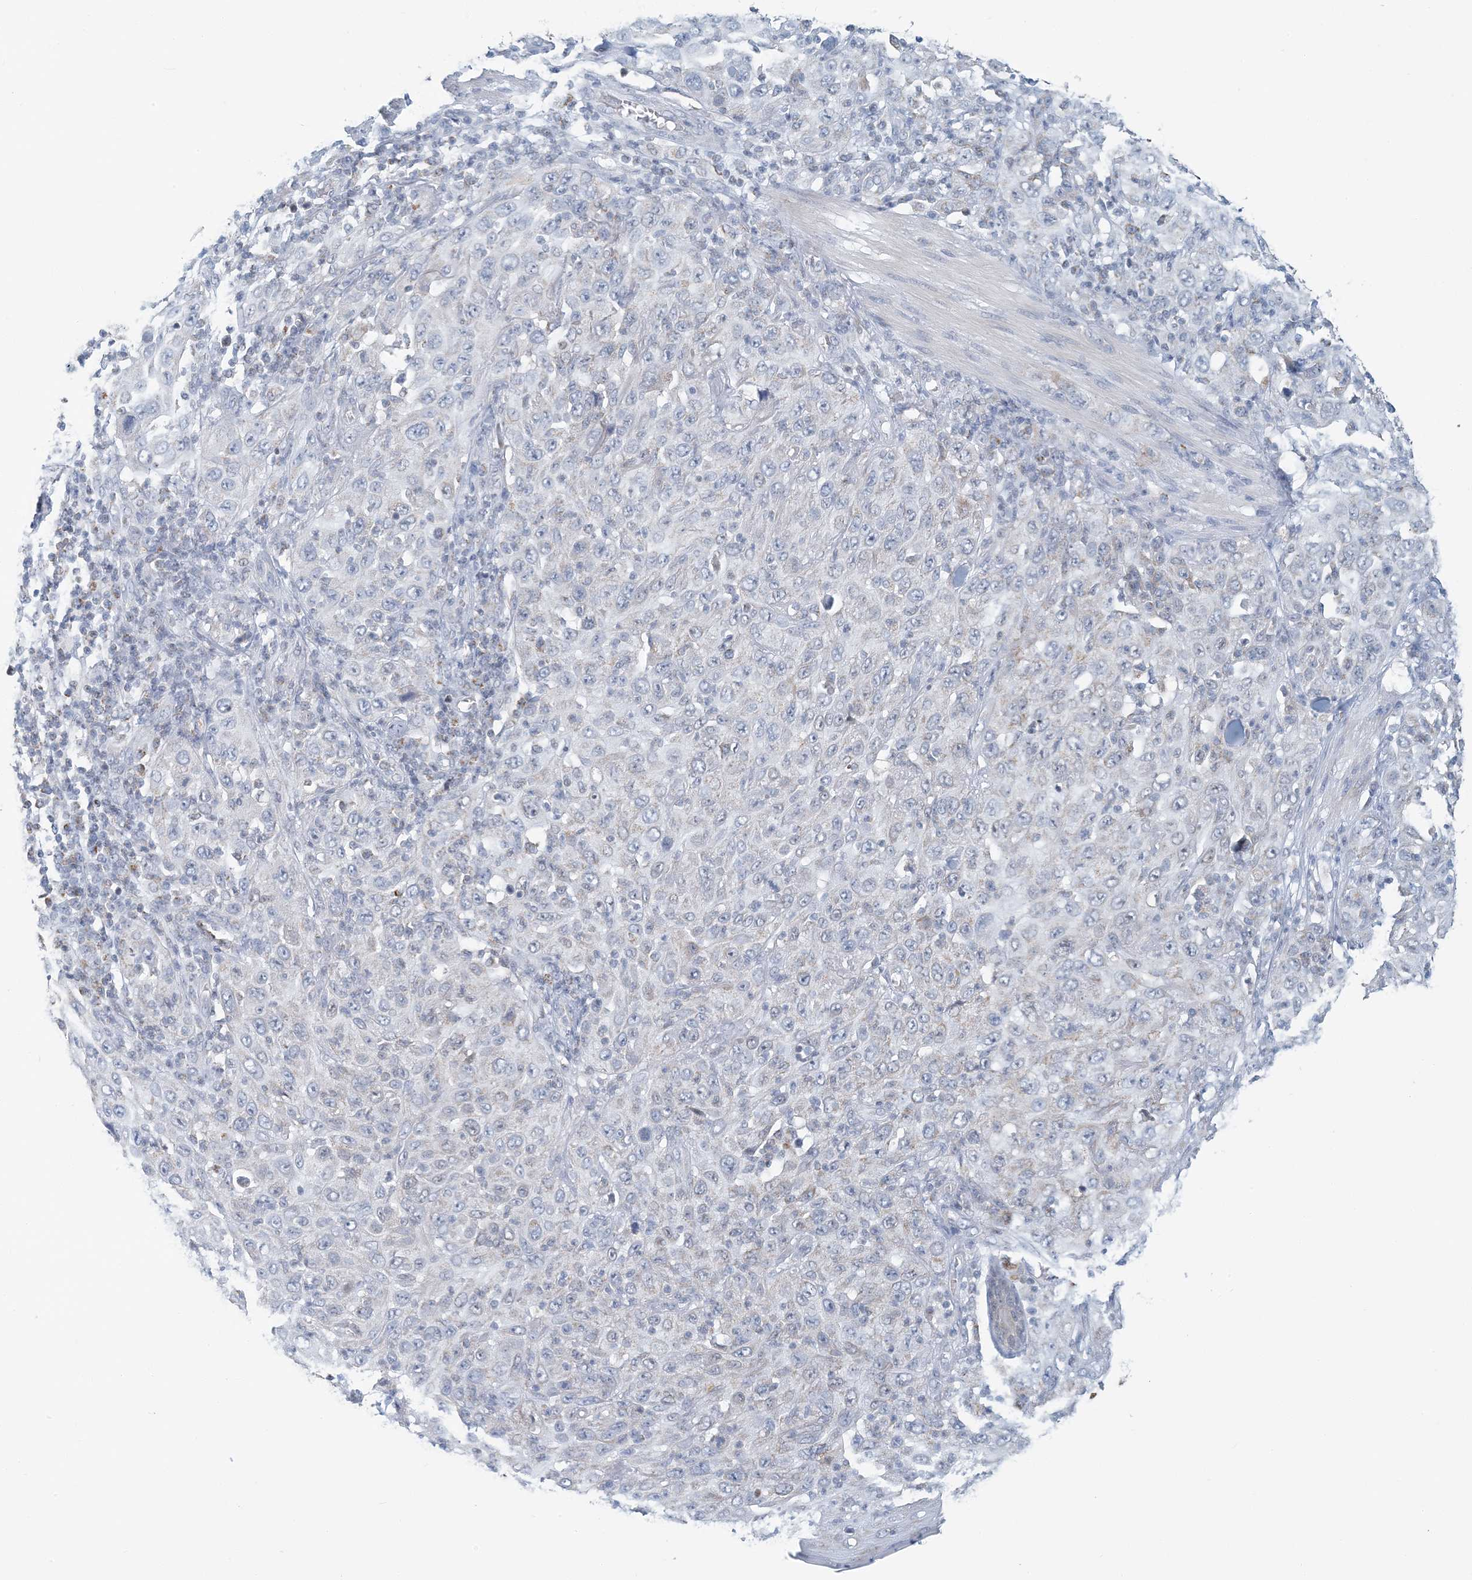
{"staining": {"intensity": "negative", "quantity": "none", "location": "none"}, "tissue": "skin cancer", "cell_type": "Tumor cells", "image_type": "cancer", "snomed": [{"axis": "morphology", "description": "Squamous cell carcinoma, NOS"}, {"axis": "topography", "description": "Skin"}], "caption": "This is a micrograph of IHC staining of squamous cell carcinoma (skin), which shows no staining in tumor cells.", "gene": "BDH1", "patient": {"sex": "female", "age": 88}}